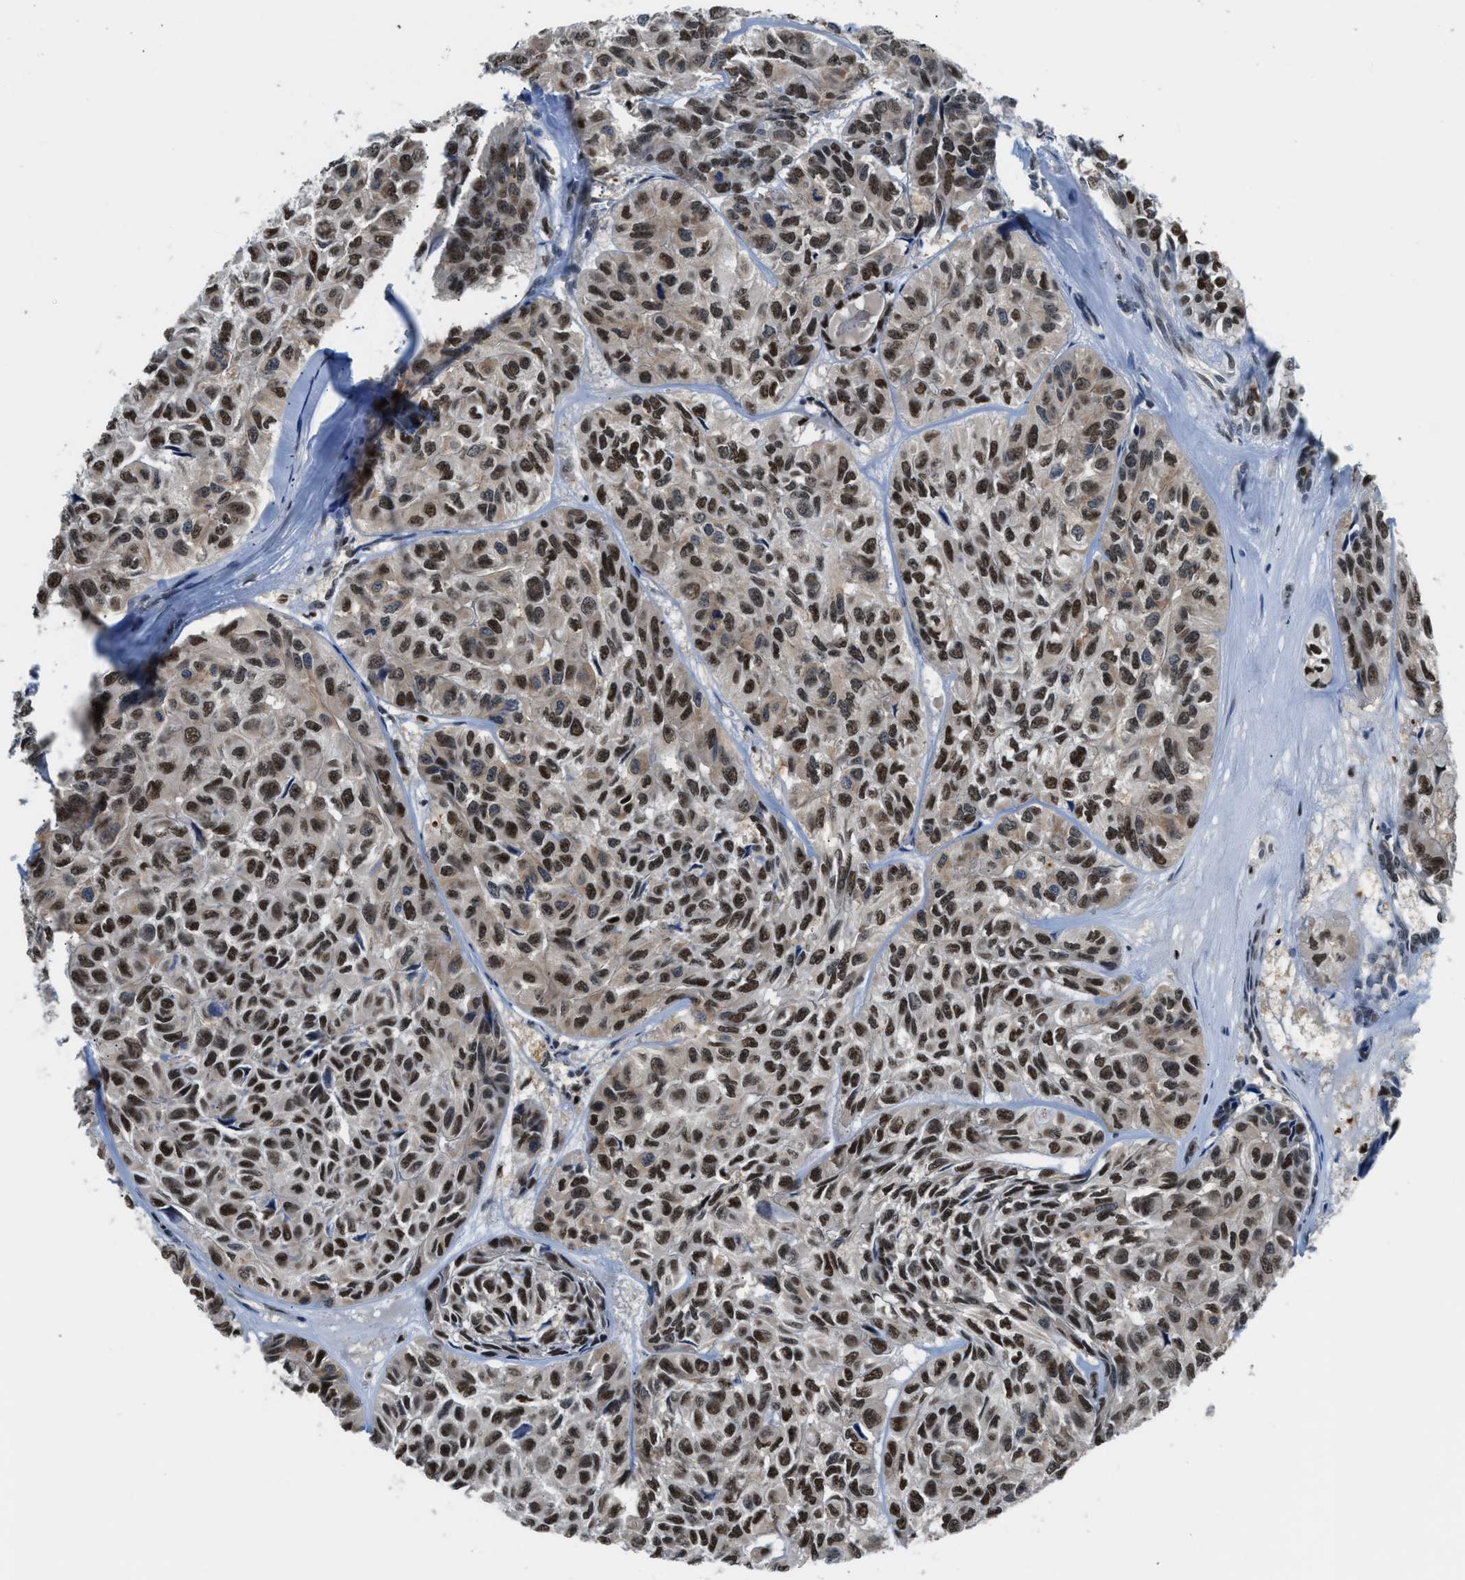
{"staining": {"intensity": "moderate", "quantity": ">75%", "location": "nuclear"}, "tissue": "head and neck cancer", "cell_type": "Tumor cells", "image_type": "cancer", "snomed": [{"axis": "morphology", "description": "Adenocarcinoma, NOS"}, {"axis": "topography", "description": "Salivary gland, NOS"}, {"axis": "topography", "description": "Head-Neck"}], "caption": "A photomicrograph of human head and neck cancer (adenocarcinoma) stained for a protein demonstrates moderate nuclear brown staining in tumor cells. (Brightfield microscopy of DAB IHC at high magnification).", "gene": "ALX1", "patient": {"sex": "female", "age": 76}}